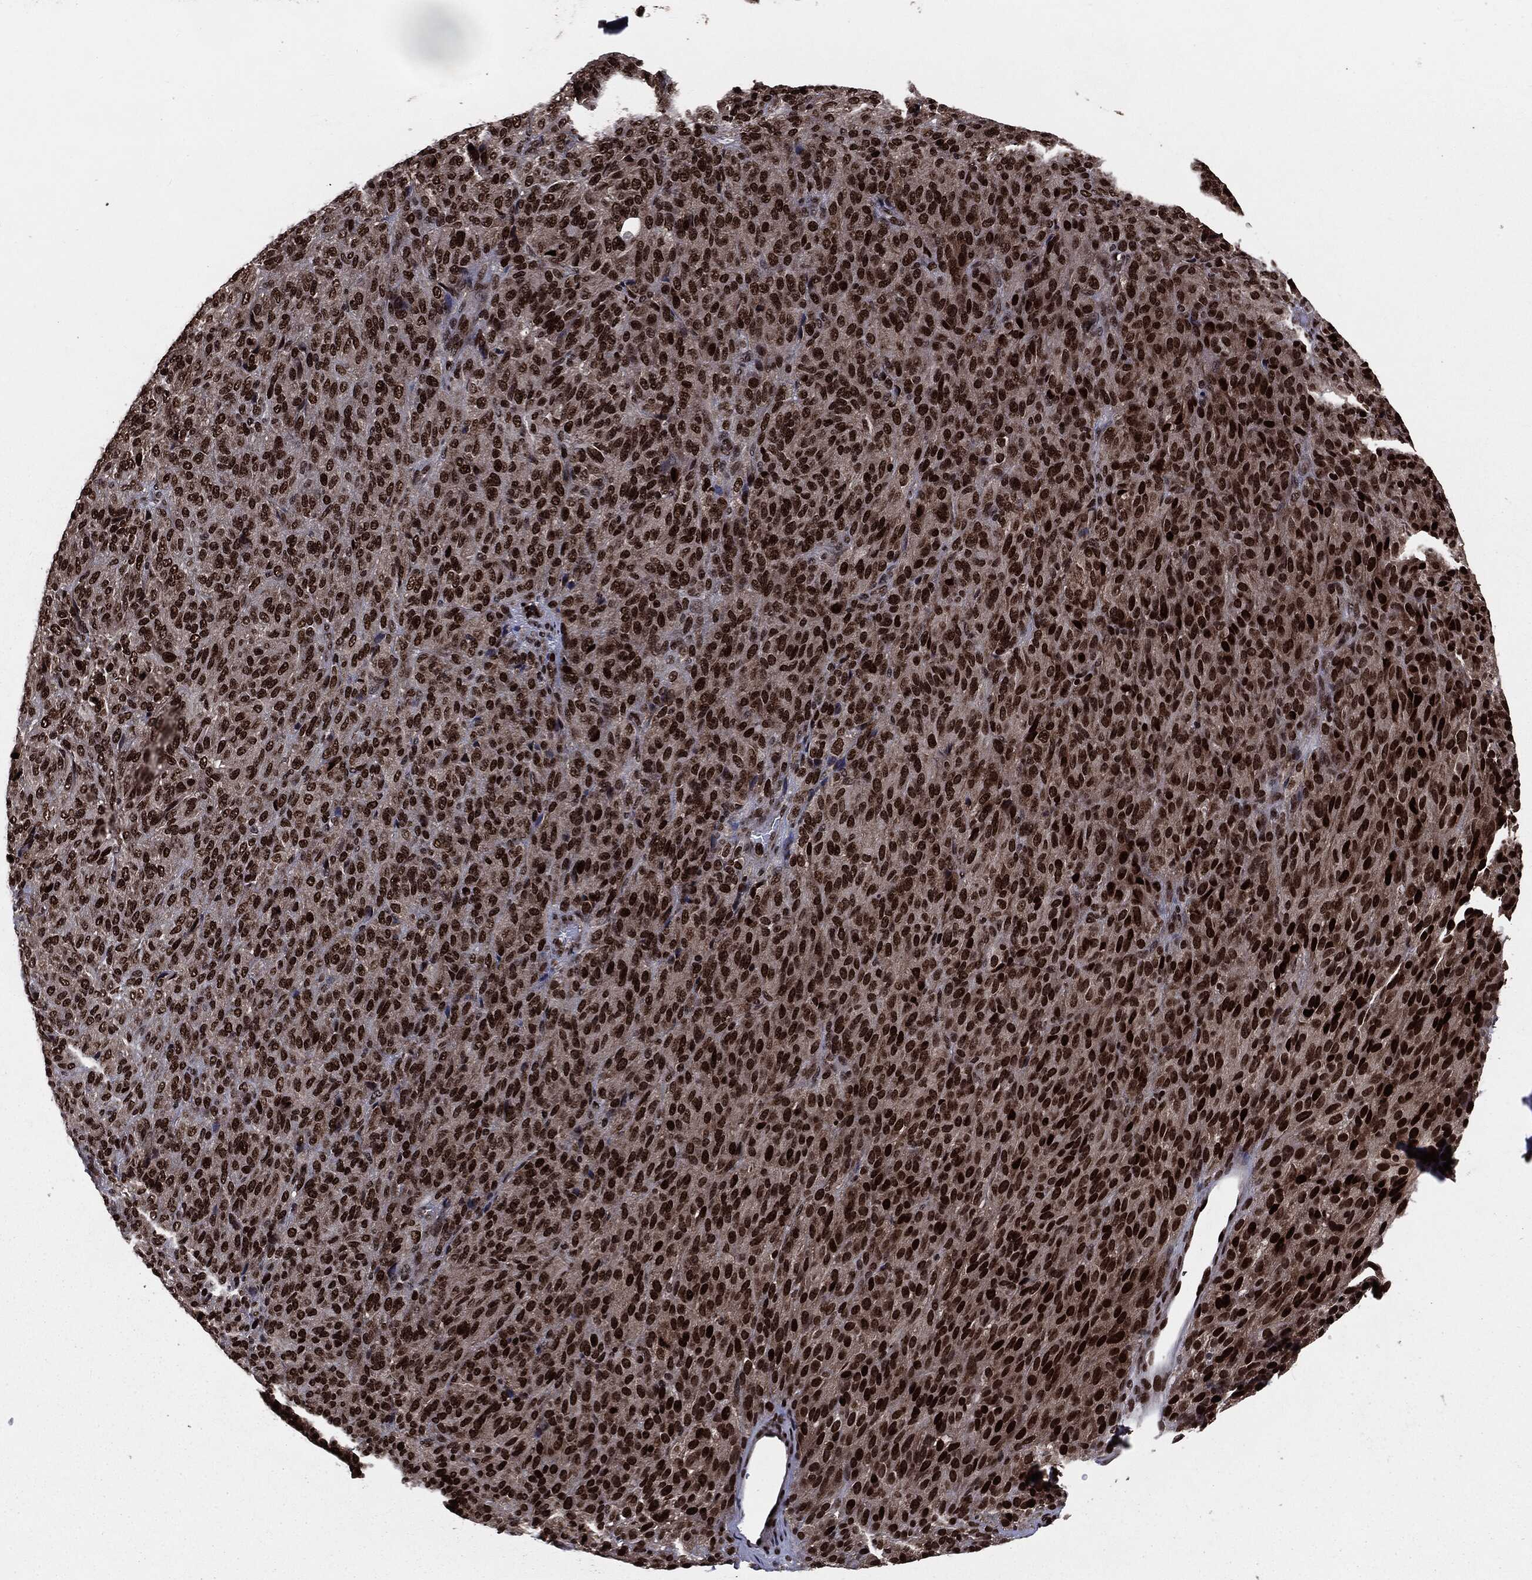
{"staining": {"intensity": "strong", "quantity": ">75%", "location": "nuclear"}, "tissue": "melanoma", "cell_type": "Tumor cells", "image_type": "cancer", "snomed": [{"axis": "morphology", "description": "Malignant melanoma, Metastatic site"}, {"axis": "topography", "description": "Brain"}], "caption": "Melanoma stained with a brown dye shows strong nuclear positive staining in approximately >75% of tumor cells.", "gene": "DVL2", "patient": {"sex": "female", "age": 56}}